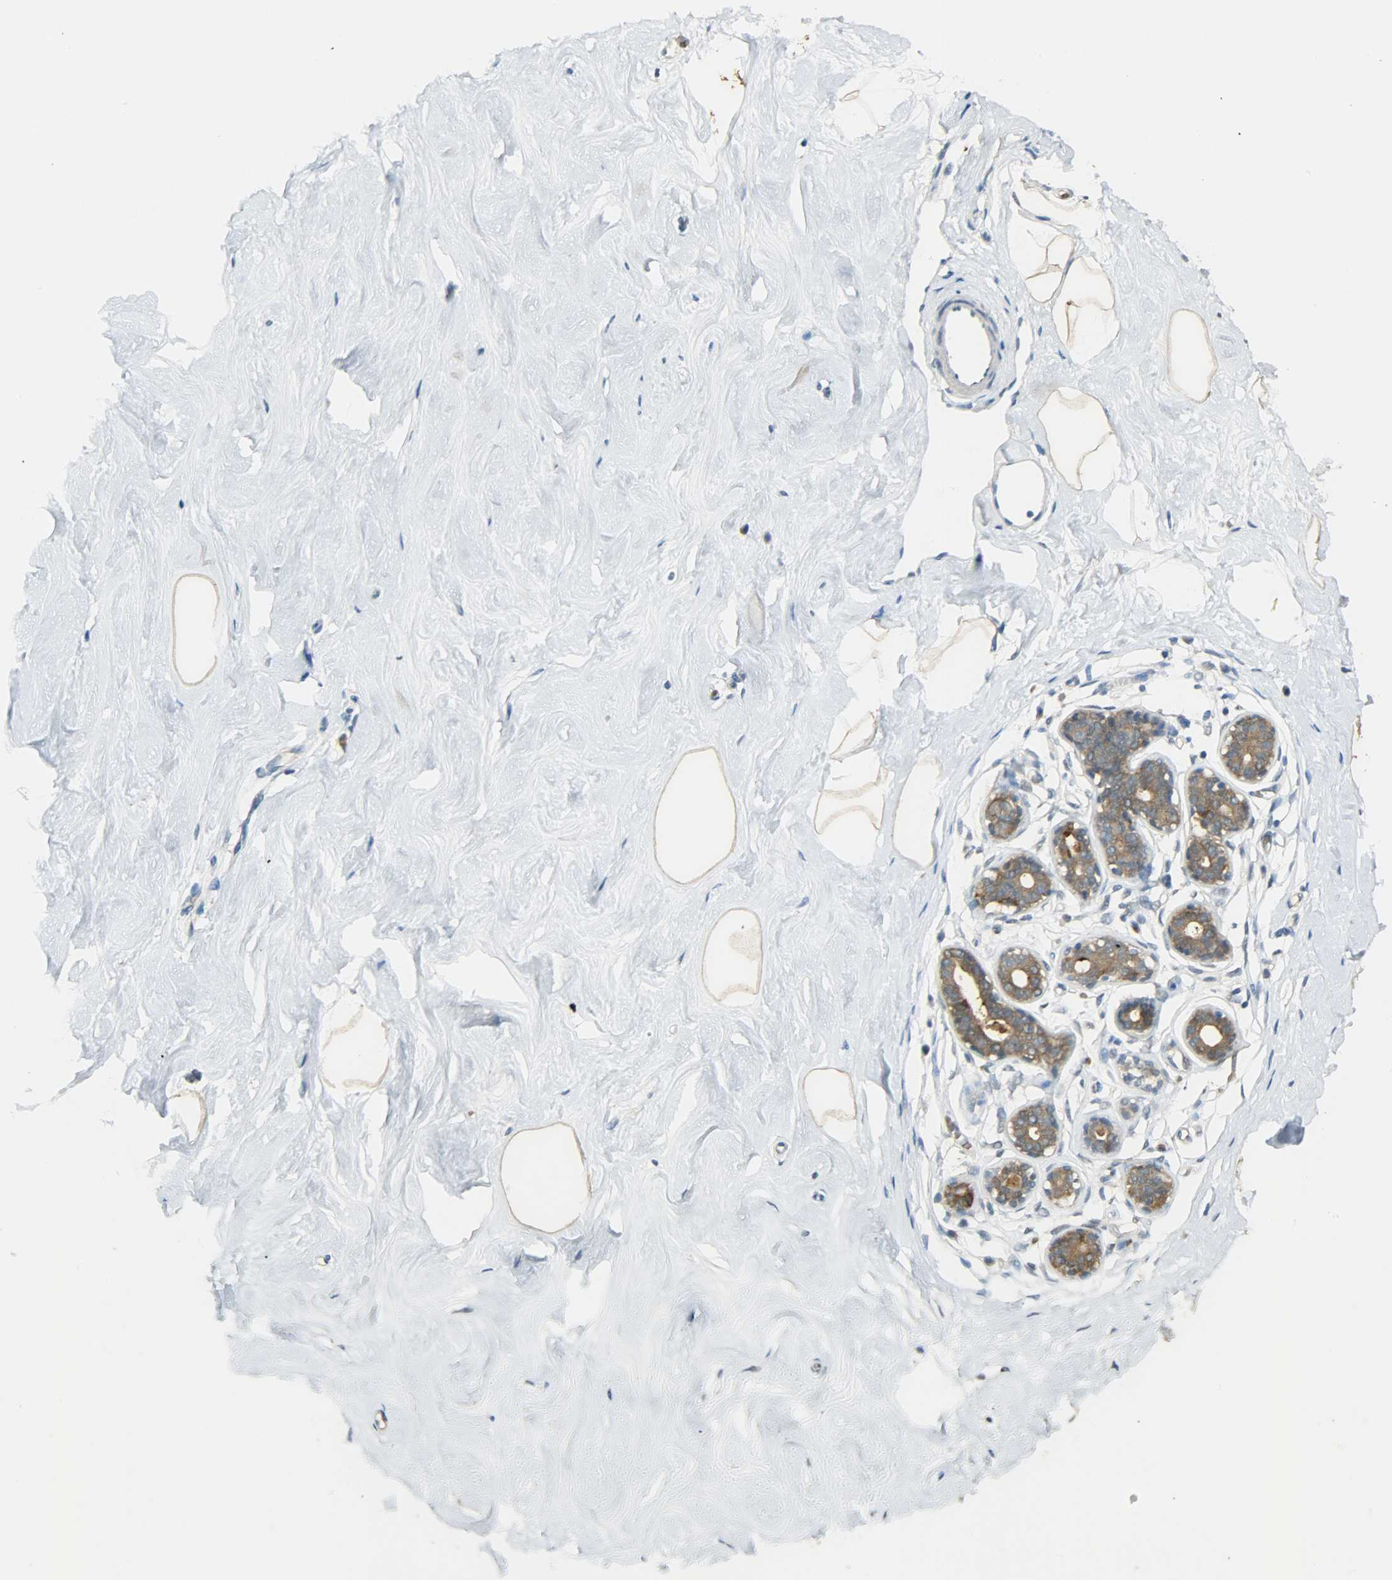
{"staining": {"intensity": "weak", "quantity": "25%-75%", "location": "cytoplasmic/membranous"}, "tissue": "breast", "cell_type": "Adipocytes", "image_type": "normal", "snomed": [{"axis": "morphology", "description": "Normal tissue, NOS"}, {"axis": "topography", "description": "Breast"}], "caption": "IHC micrograph of unremarkable breast stained for a protein (brown), which reveals low levels of weak cytoplasmic/membranous staining in approximately 25%-75% of adipocytes.", "gene": "PRMT5", "patient": {"sex": "female", "age": 23}}